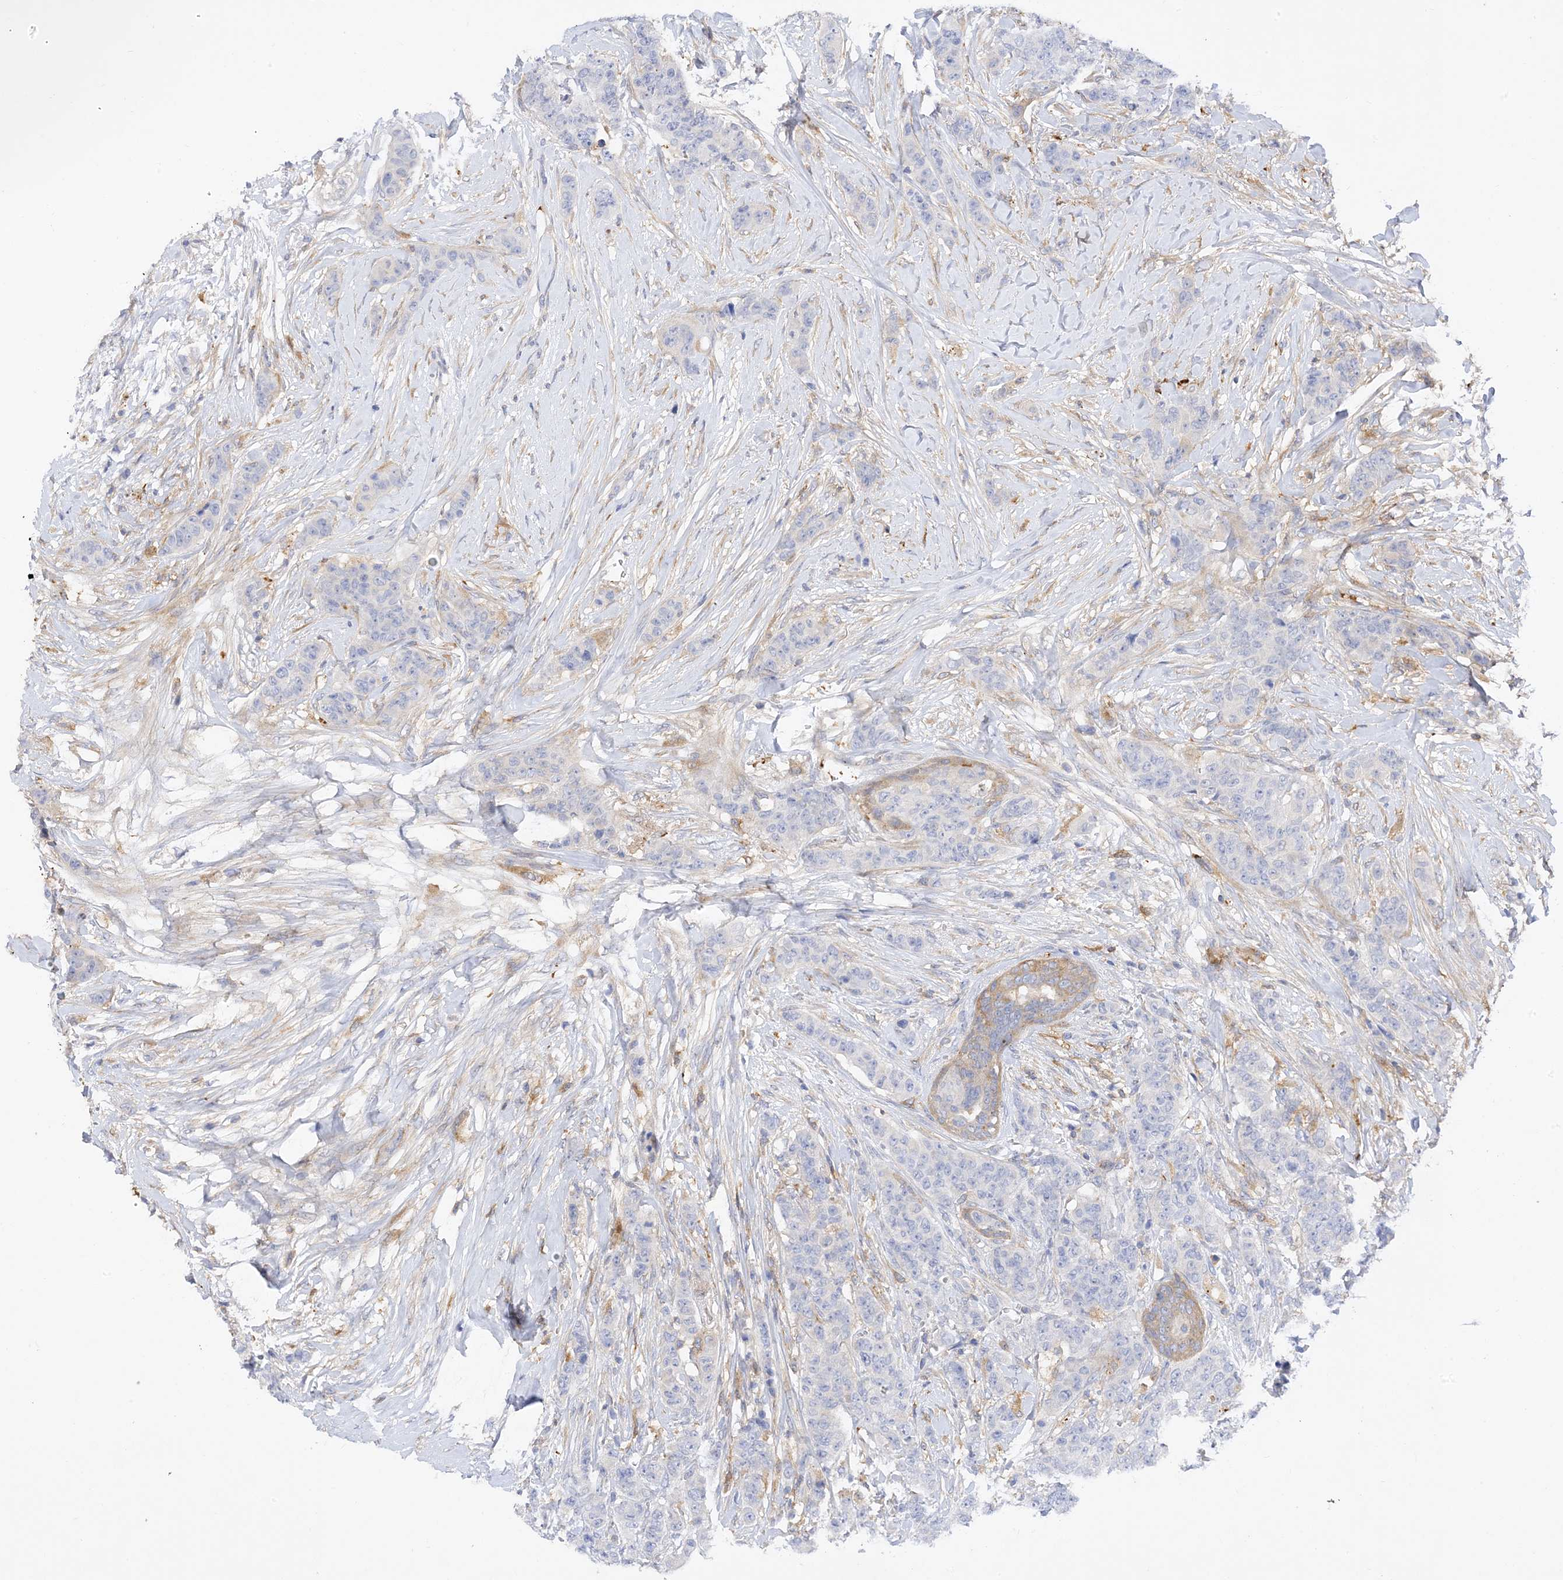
{"staining": {"intensity": "weak", "quantity": "<25%", "location": "cytoplasmic/membranous"}, "tissue": "breast cancer", "cell_type": "Tumor cells", "image_type": "cancer", "snomed": [{"axis": "morphology", "description": "Duct carcinoma"}, {"axis": "topography", "description": "Breast"}], "caption": "Image shows no significant protein positivity in tumor cells of infiltrating ductal carcinoma (breast). The staining is performed using DAB (3,3'-diaminobenzidine) brown chromogen with nuclei counter-stained in using hematoxylin.", "gene": "ARV1", "patient": {"sex": "female", "age": 40}}